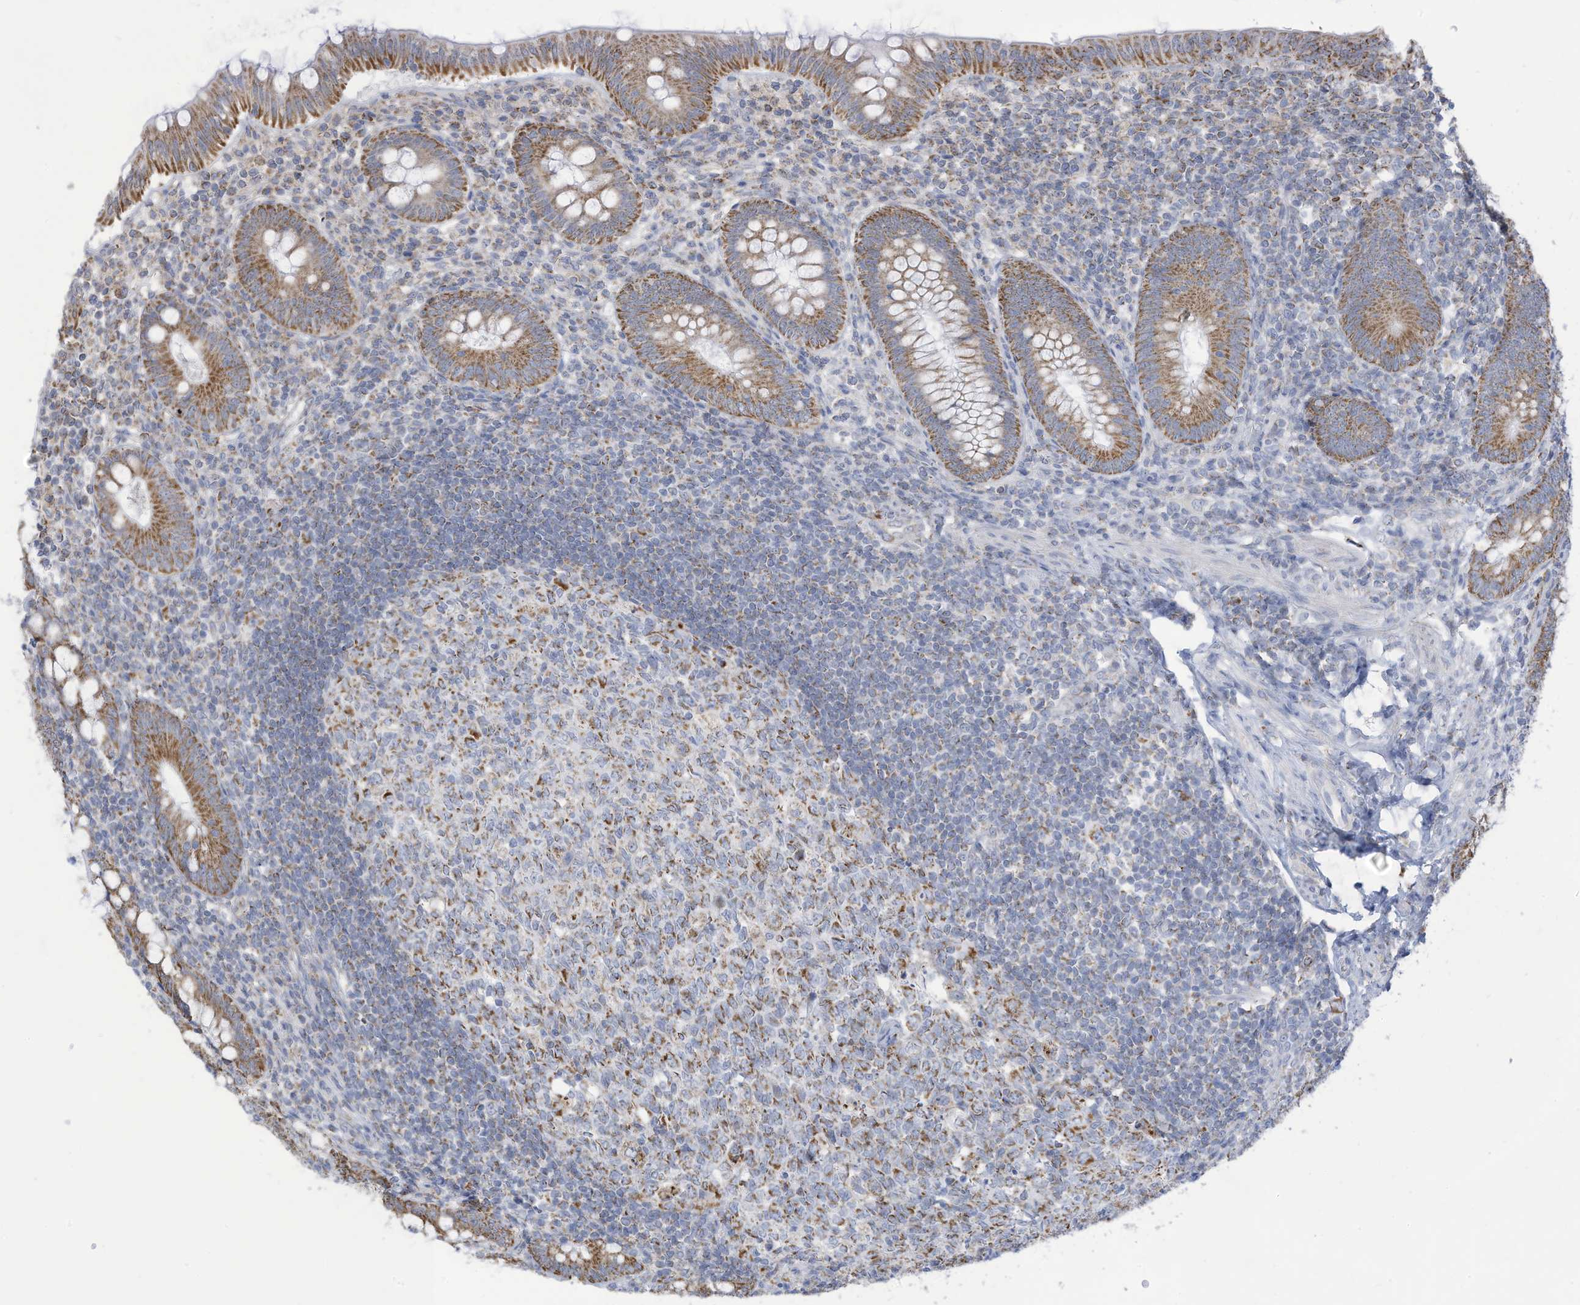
{"staining": {"intensity": "moderate", "quantity": "25%-75%", "location": "cytoplasmic/membranous"}, "tissue": "appendix", "cell_type": "Glandular cells", "image_type": "normal", "snomed": [{"axis": "morphology", "description": "Normal tissue, NOS"}, {"axis": "topography", "description": "Appendix"}], "caption": "A brown stain labels moderate cytoplasmic/membranous positivity of a protein in glandular cells of normal appendix.", "gene": "NLN", "patient": {"sex": "male", "age": 14}}